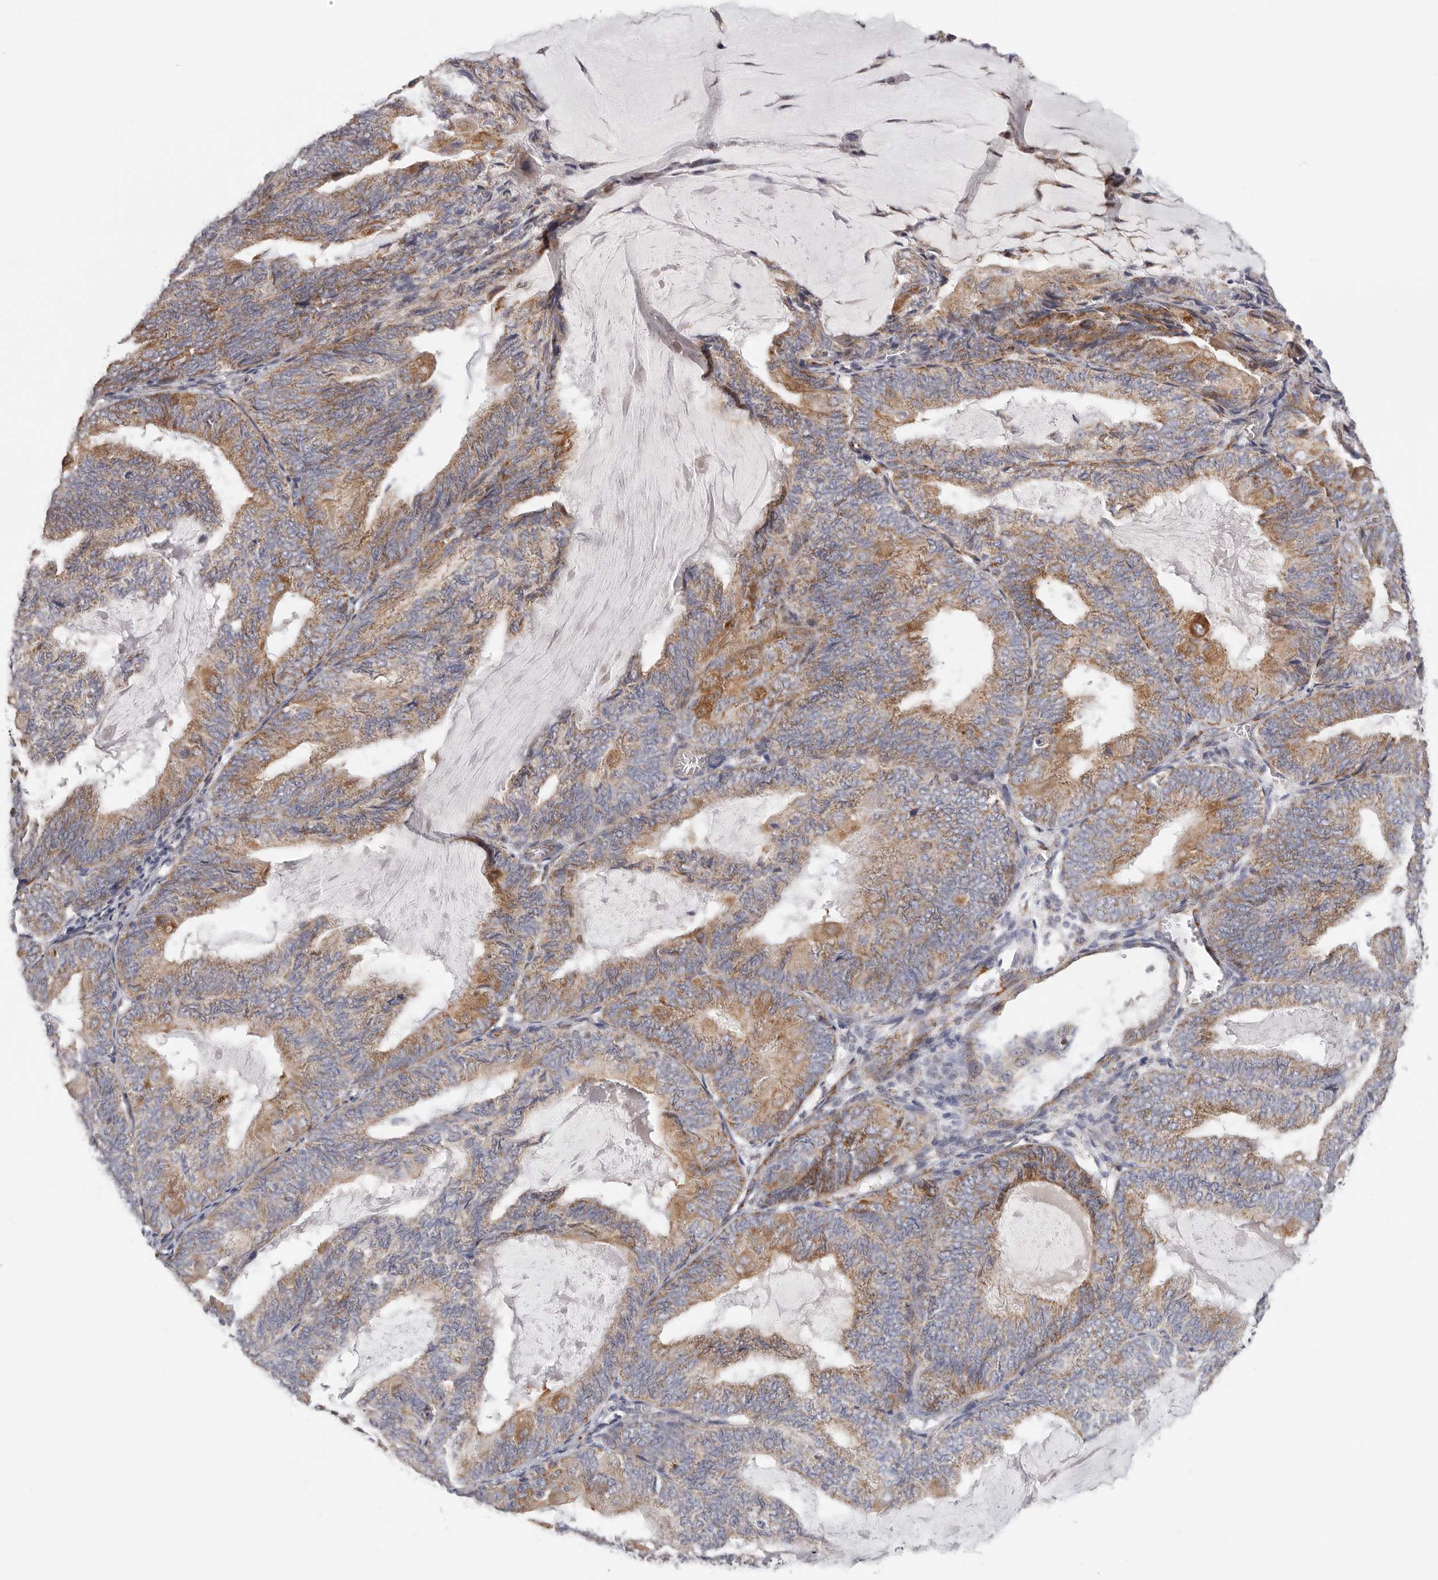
{"staining": {"intensity": "strong", "quantity": "25%-75%", "location": "cytoplasmic/membranous"}, "tissue": "endometrial cancer", "cell_type": "Tumor cells", "image_type": "cancer", "snomed": [{"axis": "morphology", "description": "Adenocarcinoma, NOS"}, {"axis": "topography", "description": "Endometrium"}], "caption": "Protein analysis of adenocarcinoma (endometrial) tissue displays strong cytoplasmic/membranous positivity in about 25%-75% of tumor cells.", "gene": "AFDN", "patient": {"sex": "female", "age": 81}}